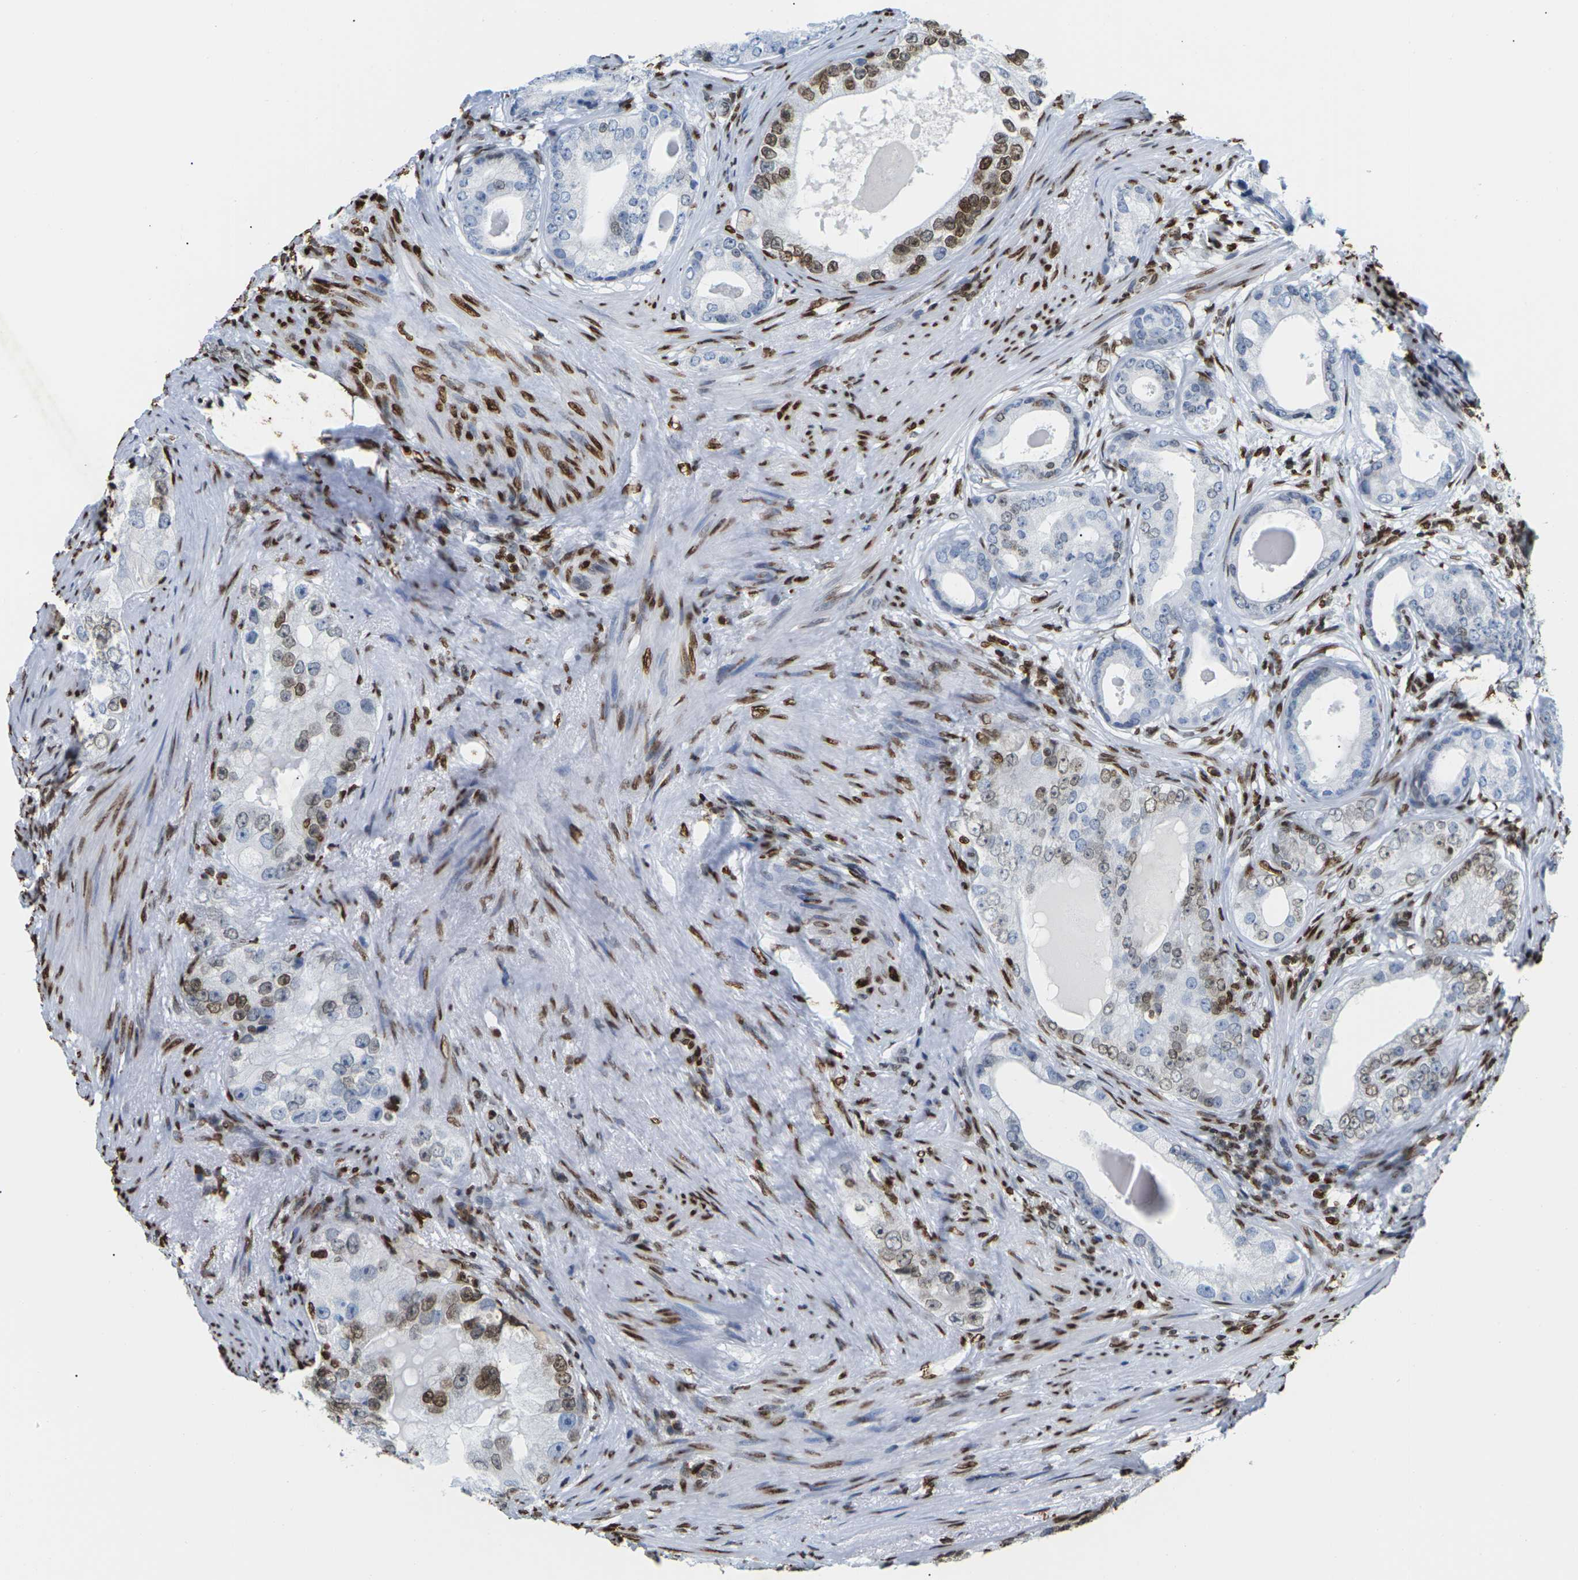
{"staining": {"intensity": "moderate", "quantity": "25%-75%", "location": "cytoplasmic/membranous,nuclear"}, "tissue": "prostate cancer", "cell_type": "Tumor cells", "image_type": "cancer", "snomed": [{"axis": "morphology", "description": "Adenocarcinoma, High grade"}, {"axis": "topography", "description": "Prostate"}], "caption": "Prostate adenocarcinoma (high-grade) stained with DAB immunohistochemistry displays medium levels of moderate cytoplasmic/membranous and nuclear positivity in about 25%-75% of tumor cells. The staining was performed using DAB to visualize the protein expression in brown, while the nuclei were stained in blue with hematoxylin (Magnification: 20x).", "gene": "H2AC21", "patient": {"sex": "male", "age": 66}}